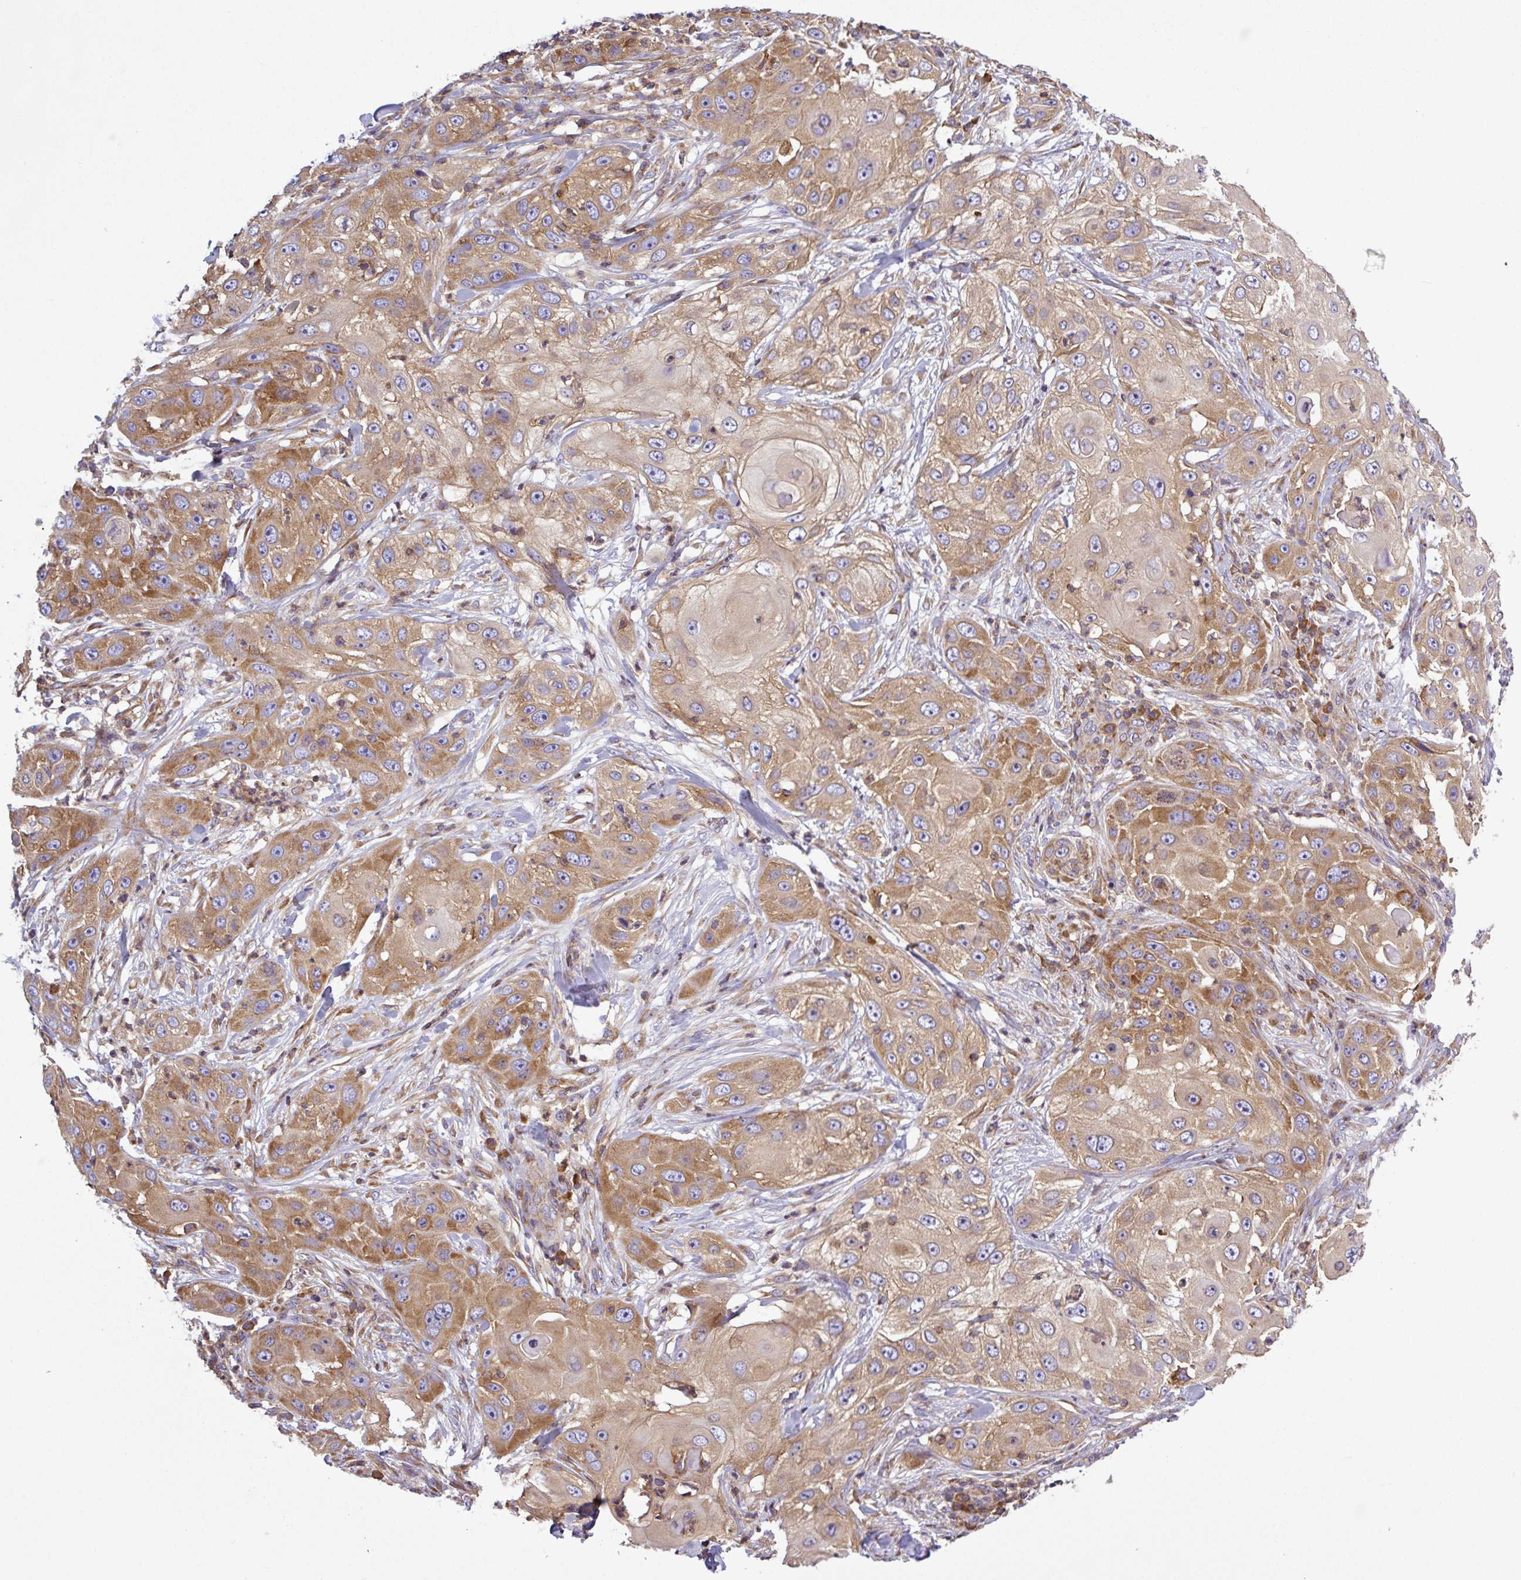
{"staining": {"intensity": "moderate", "quantity": ">75%", "location": "cytoplasmic/membranous"}, "tissue": "skin cancer", "cell_type": "Tumor cells", "image_type": "cancer", "snomed": [{"axis": "morphology", "description": "Squamous cell carcinoma, NOS"}, {"axis": "topography", "description": "Skin"}], "caption": "Immunohistochemistry micrograph of neoplastic tissue: human skin cancer stained using IHC exhibits medium levels of moderate protein expression localized specifically in the cytoplasmic/membranous of tumor cells, appearing as a cytoplasmic/membranous brown color.", "gene": "LRRC74B", "patient": {"sex": "female", "age": 44}}